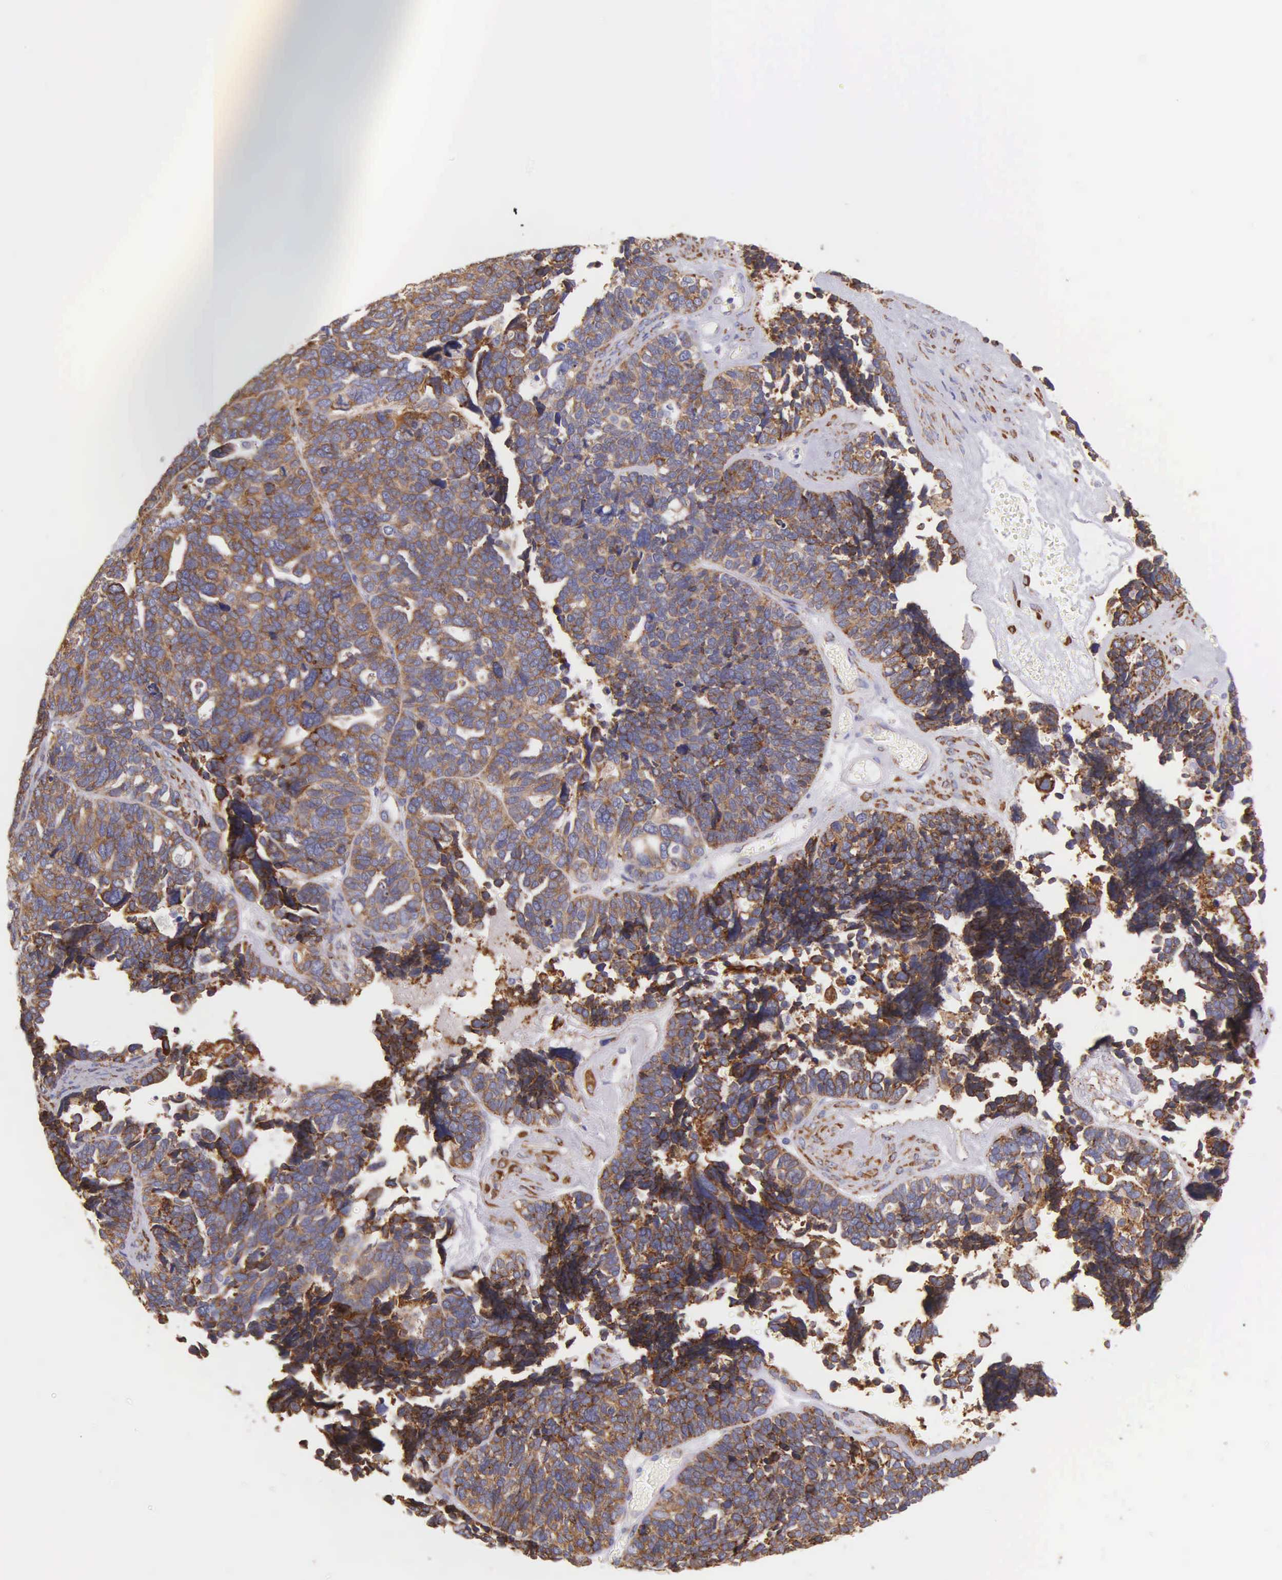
{"staining": {"intensity": "strong", "quantity": ">75%", "location": "cytoplasmic/membranous"}, "tissue": "ovarian cancer", "cell_type": "Tumor cells", "image_type": "cancer", "snomed": [{"axis": "morphology", "description": "Cystadenocarcinoma, serous, NOS"}, {"axis": "topography", "description": "Ovary"}], "caption": "Strong cytoplasmic/membranous expression is seen in approximately >75% of tumor cells in ovarian cancer.", "gene": "CKAP4", "patient": {"sex": "female", "age": 77}}